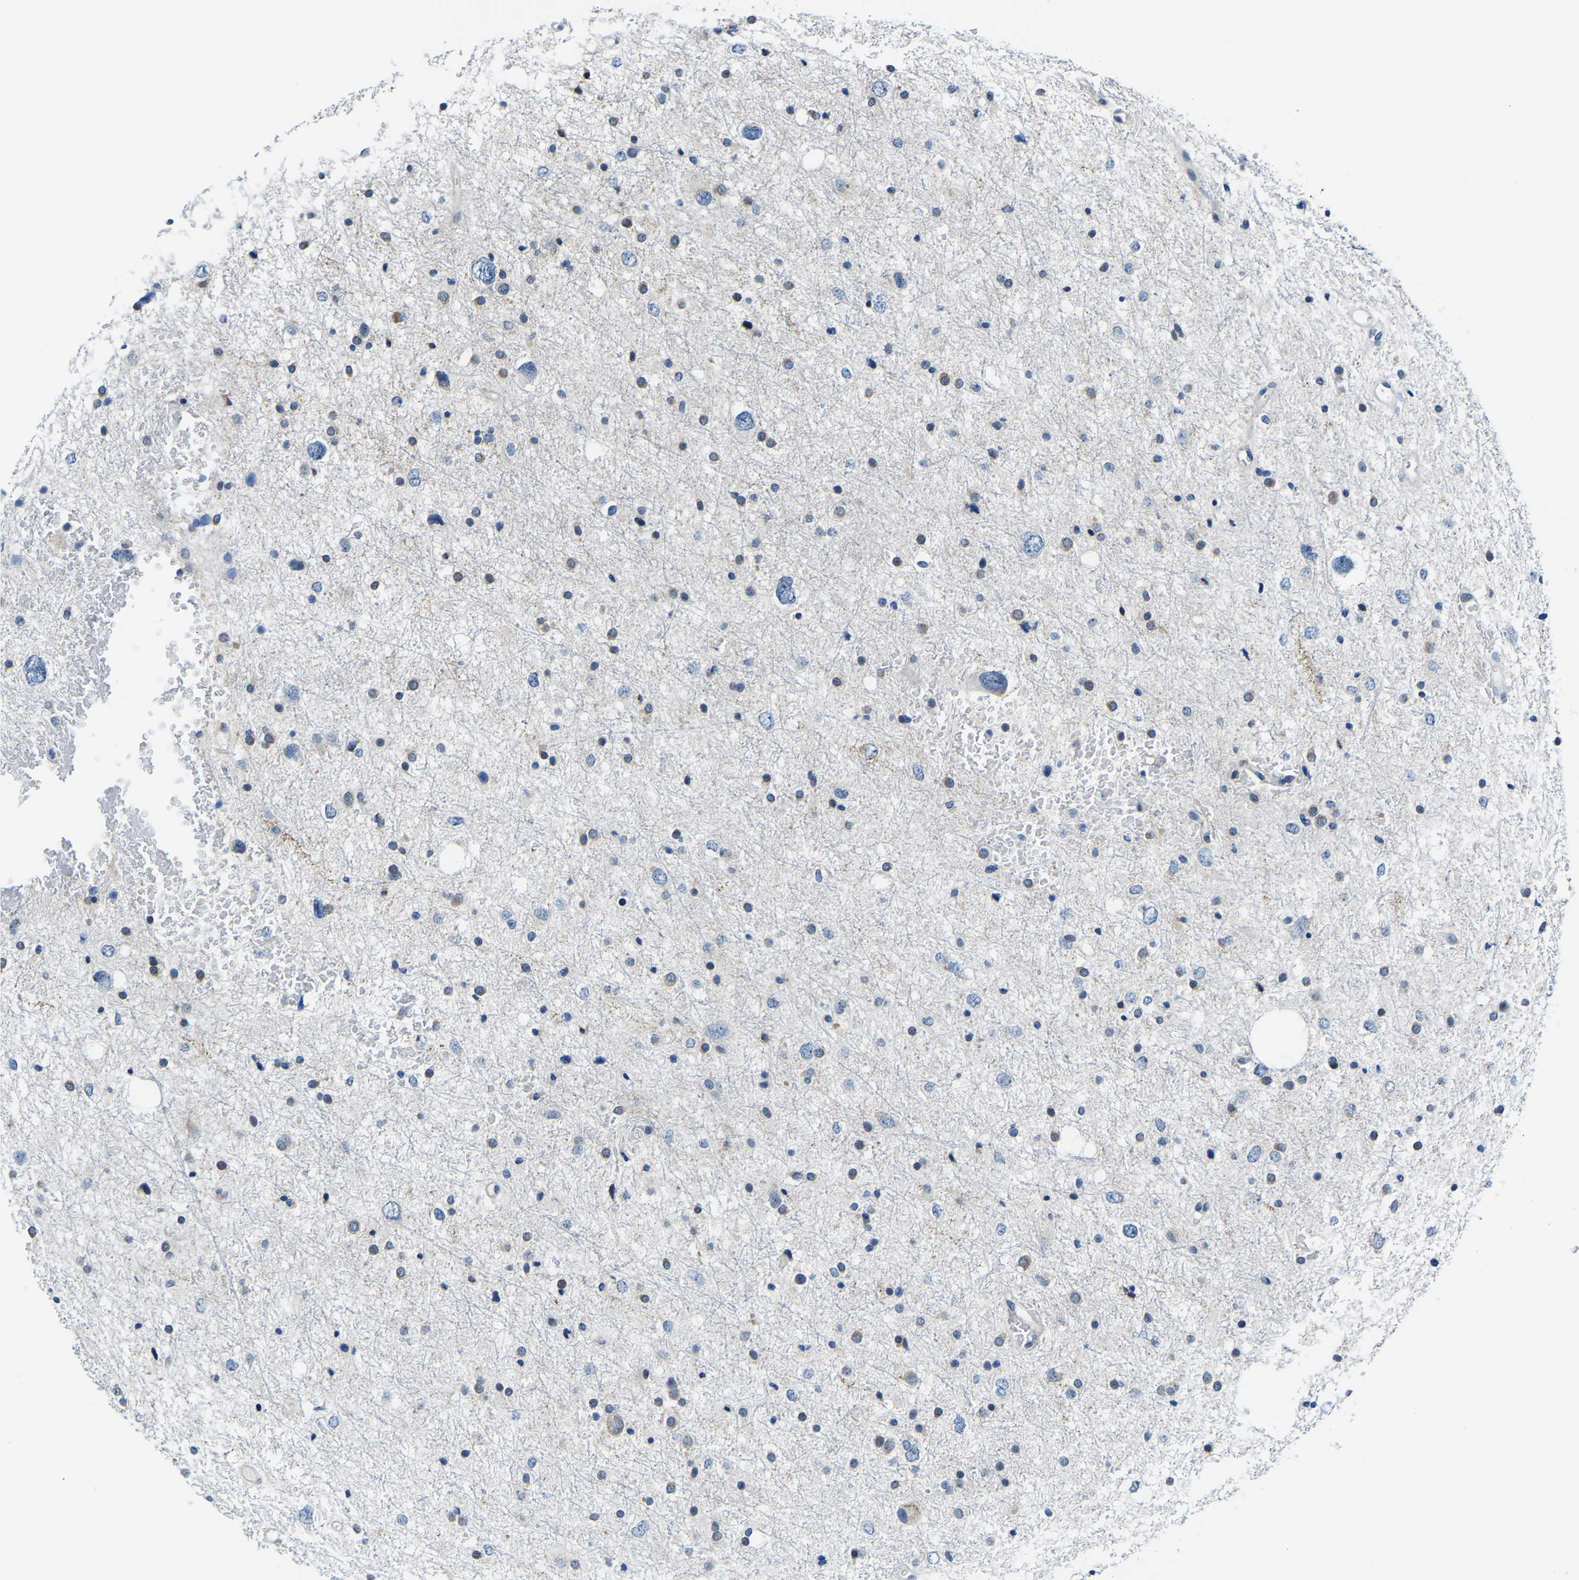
{"staining": {"intensity": "negative", "quantity": "none", "location": "none"}, "tissue": "glioma", "cell_type": "Tumor cells", "image_type": "cancer", "snomed": [{"axis": "morphology", "description": "Glioma, malignant, Low grade"}, {"axis": "topography", "description": "Brain"}], "caption": "This is an IHC micrograph of human malignant glioma (low-grade). There is no staining in tumor cells.", "gene": "LIAS", "patient": {"sex": "female", "age": 37}}